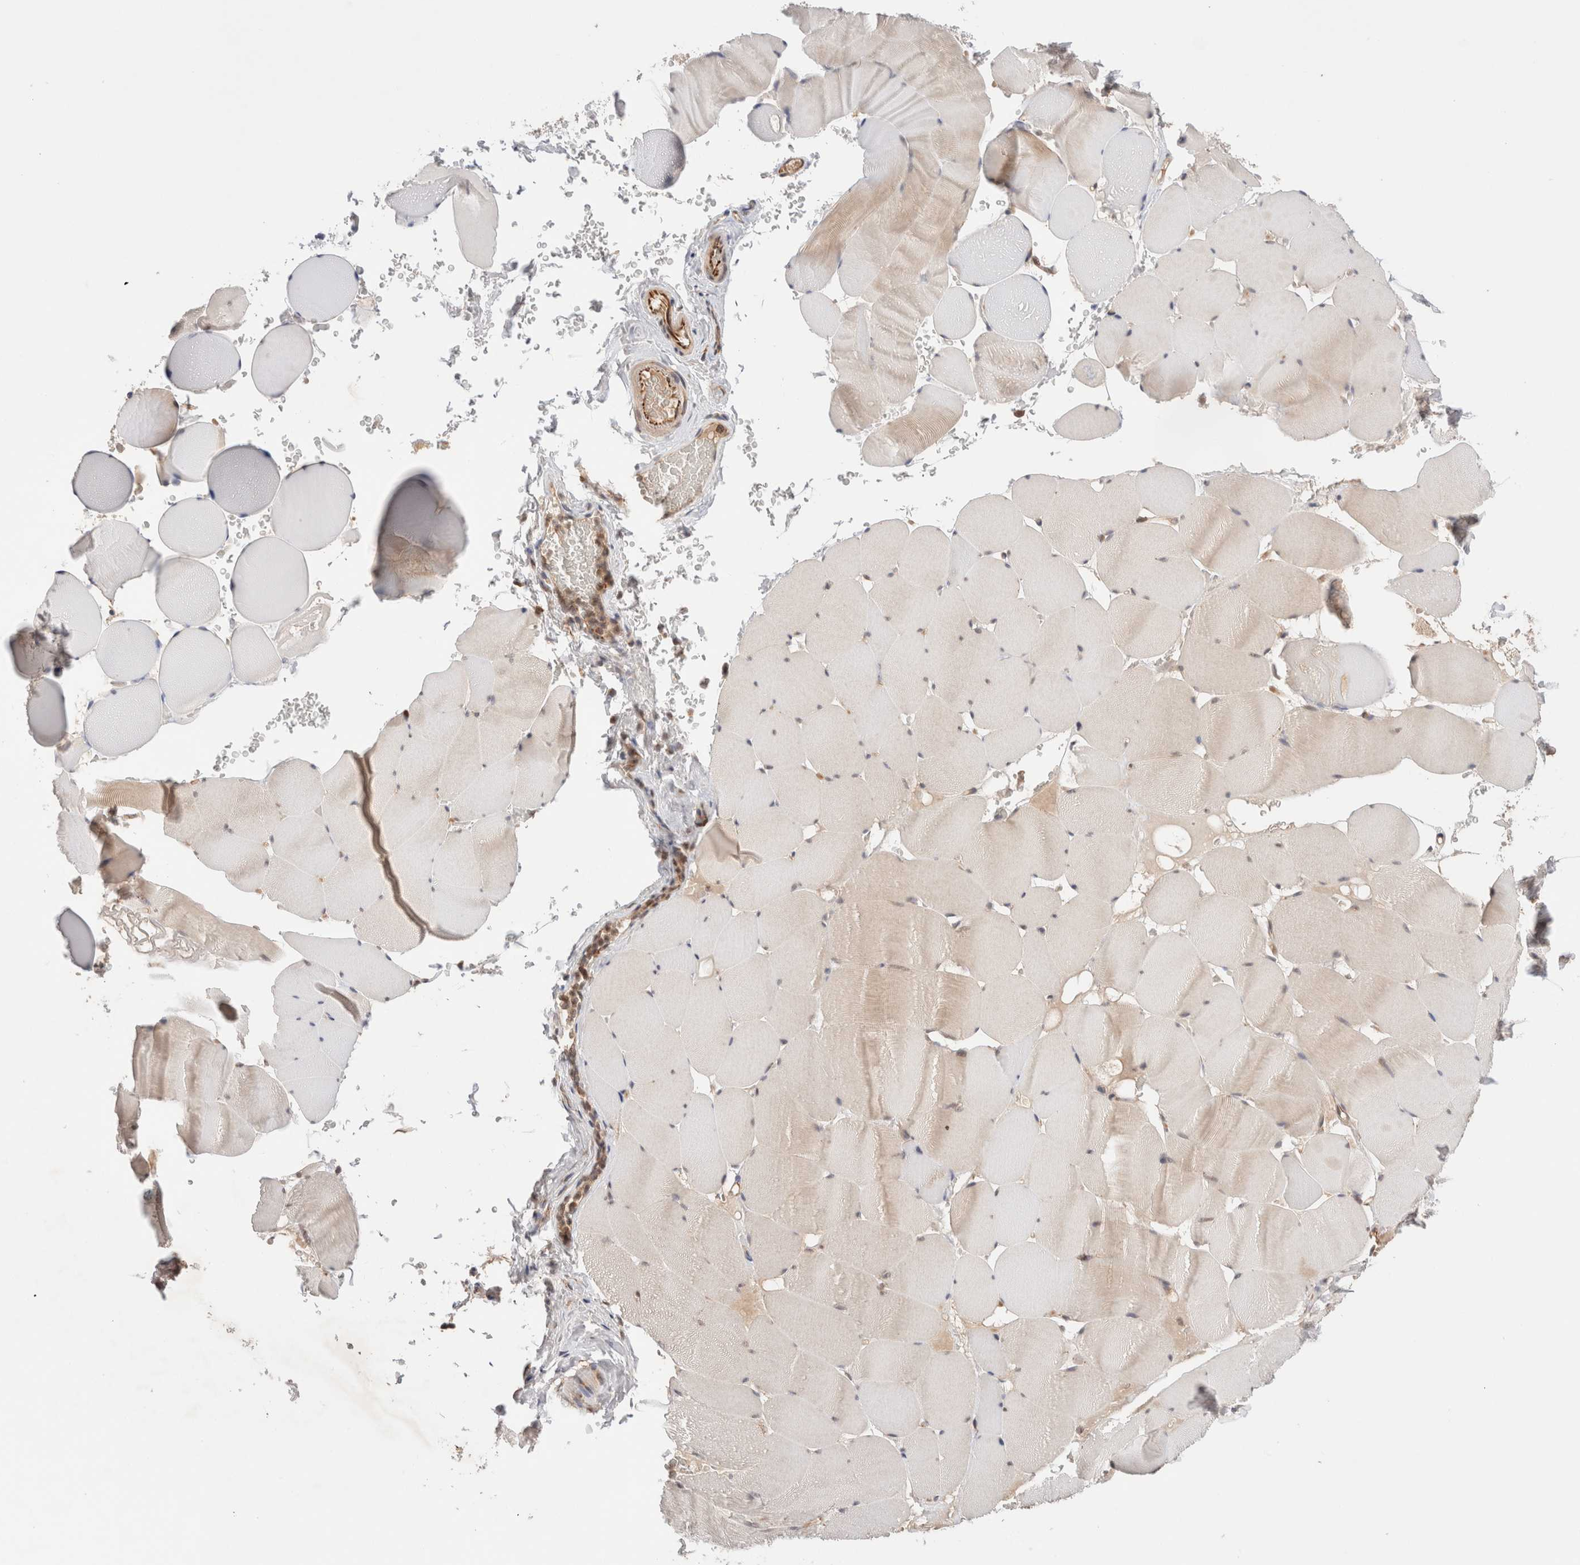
{"staining": {"intensity": "weak", "quantity": "25%-75%", "location": "cytoplasmic/membranous"}, "tissue": "skeletal muscle", "cell_type": "Myocytes", "image_type": "normal", "snomed": [{"axis": "morphology", "description": "Normal tissue, NOS"}, {"axis": "topography", "description": "Skeletal muscle"}], "caption": "A brown stain highlights weak cytoplasmic/membranous staining of a protein in myocytes of unremarkable human skeletal muscle.", "gene": "SIKE1", "patient": {"sex": "male", "age": 62}}